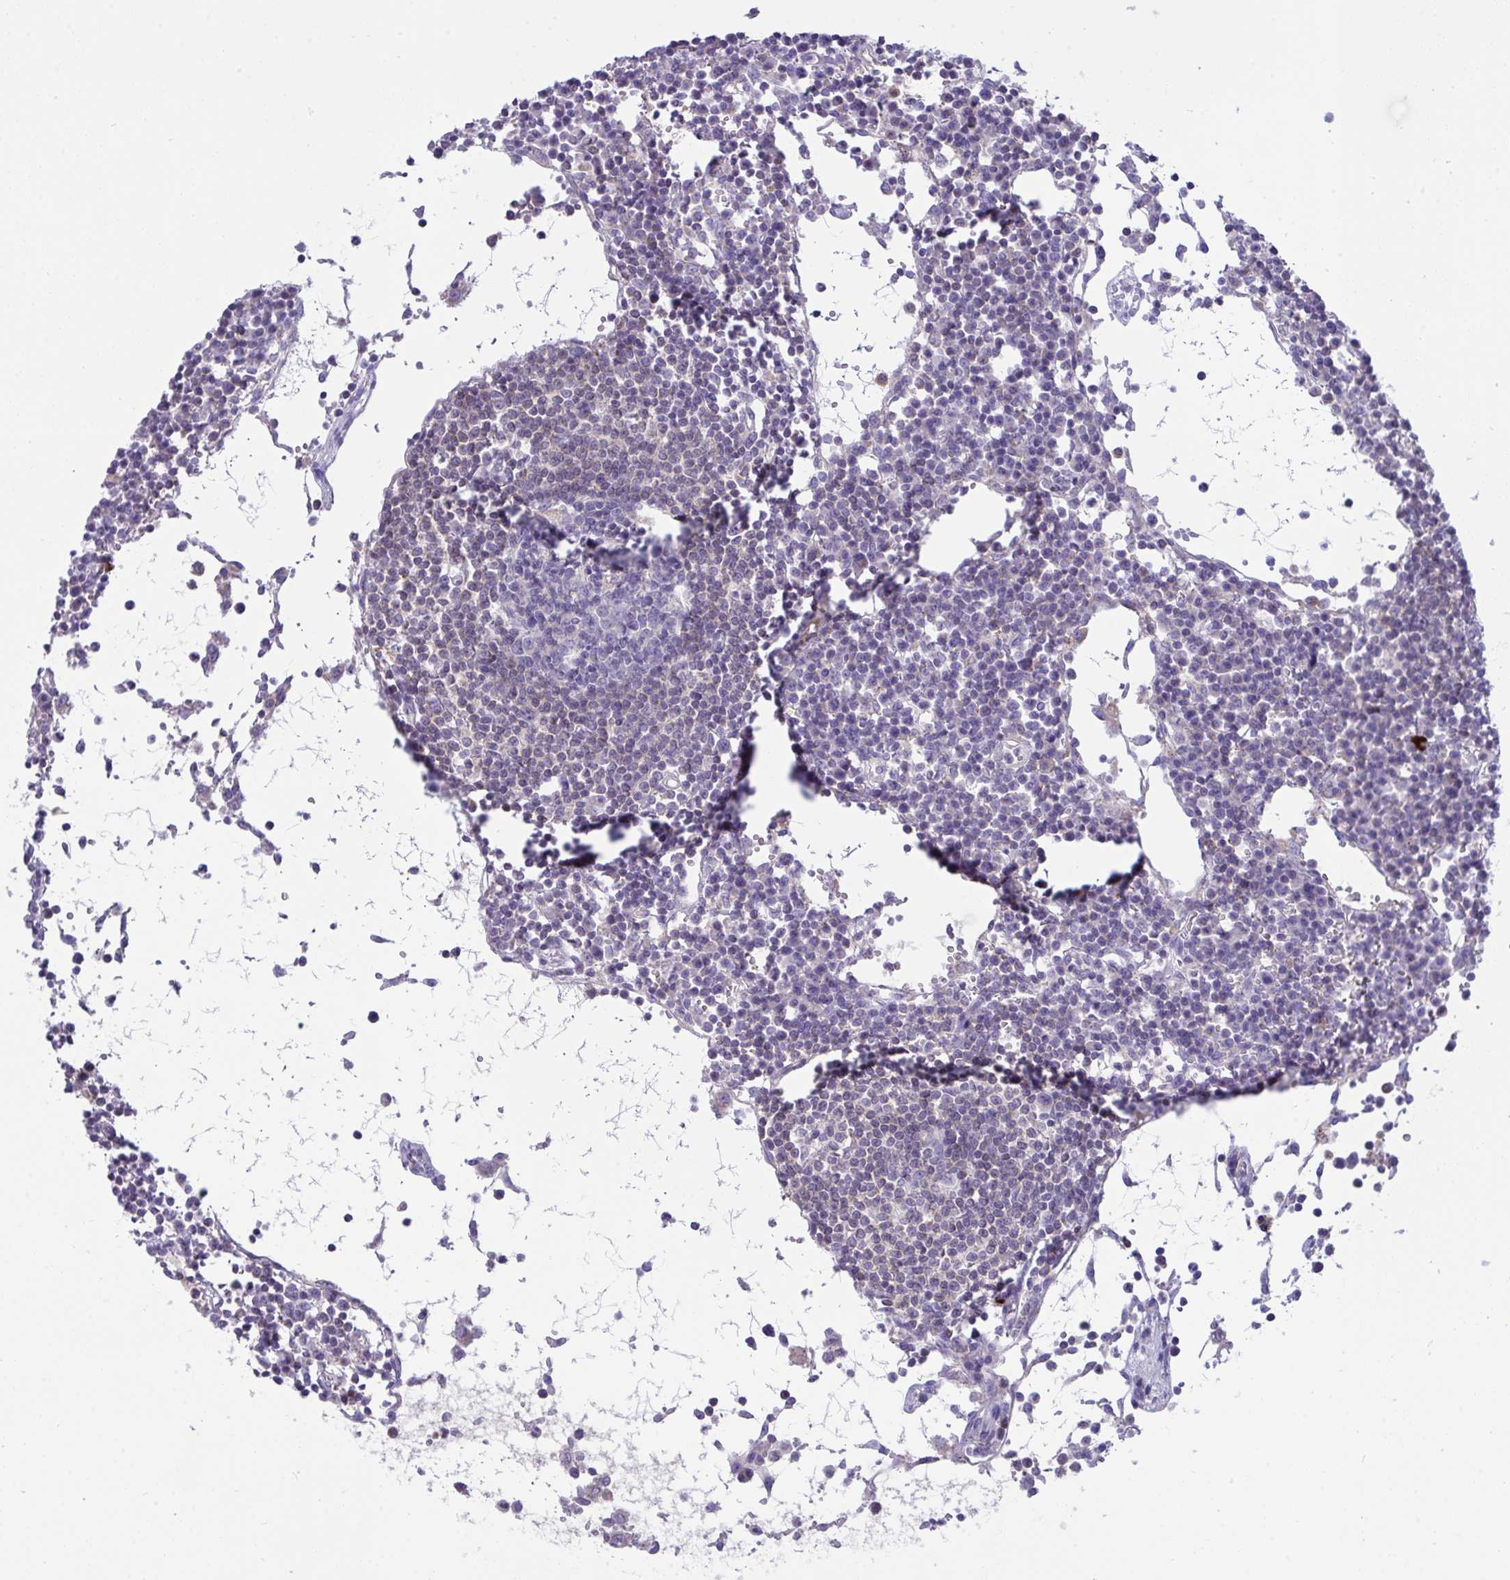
{"staining": {"intensity": "negative", "quantity": "none", "location": "none"}, "tissue": "lymph node", "cell_type": "Germinal center cells", "image_type": "normal", "snomed": [{"axis": "morphology", "description": "Normal tissue, NOS"}, {"axis": "topography", "description": "Lymph node"}], "caption": "The photomicrograph reveals no significant expression in germinal center cells of lymph node.", "gene": "PLA2G12B", "patient": {"sex": "female", "age": 78}}